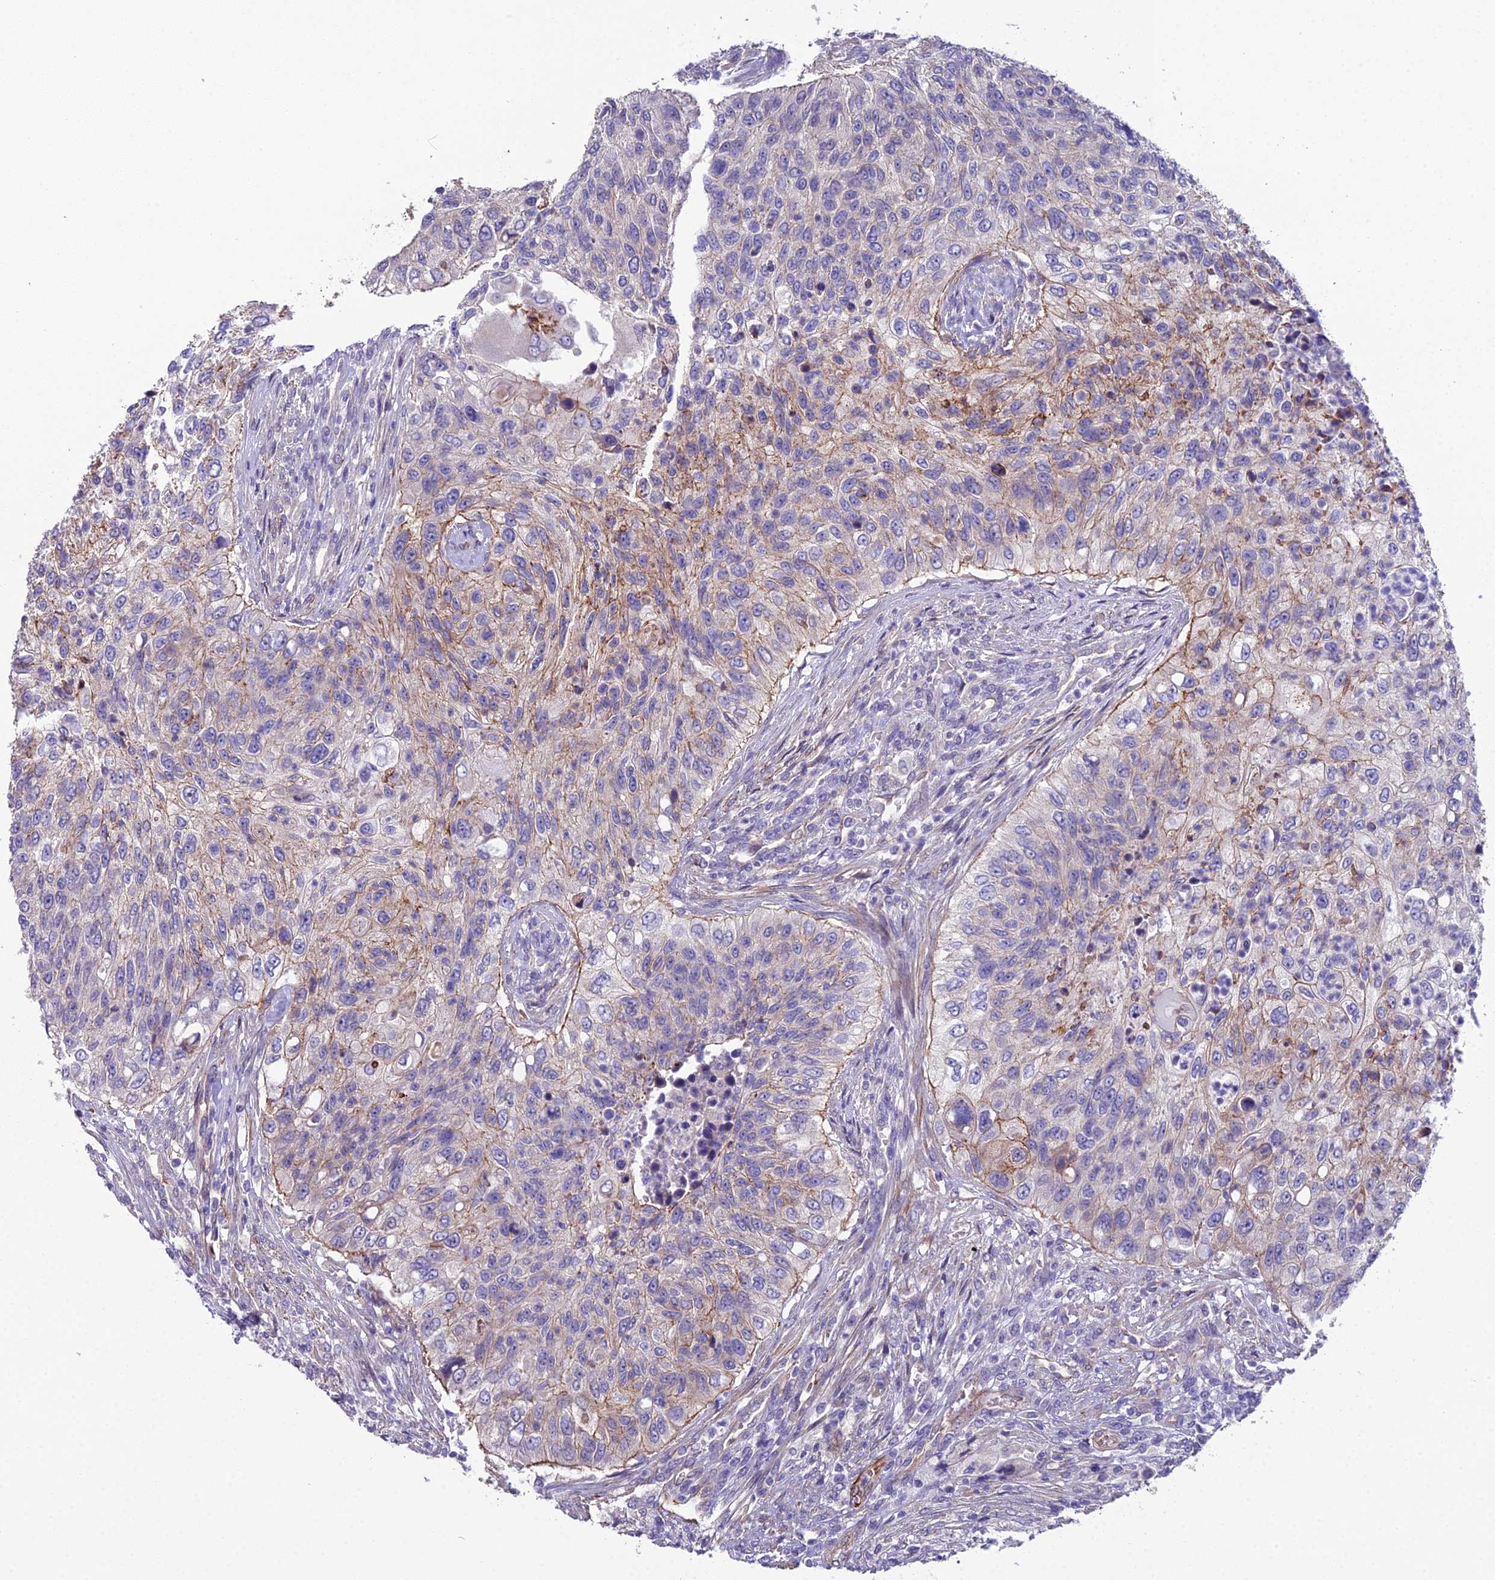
{"staining": {"intensity": "moderate", "quantity": "<25%", "location": "cytoplasmic/membranous"}, "tissue": "urothelial cancer", "cell_type": "Tumor cells", "image_type": "cancer", "snomed": [{"axis": "morphology", "description": "Urothelial carcinoma, High grade"}, {"axis": "topography", "description": "Urinary bladder"}], "caption": "Immunohistochemical staining of urothelial carcinoma (high-grade) reveals low levels of moderate cytoplasmic/membranous protein positivity in about <25% of tumor cells.", "gene": "CFAP47", "patient": {"sex": "female", "age": 60}}